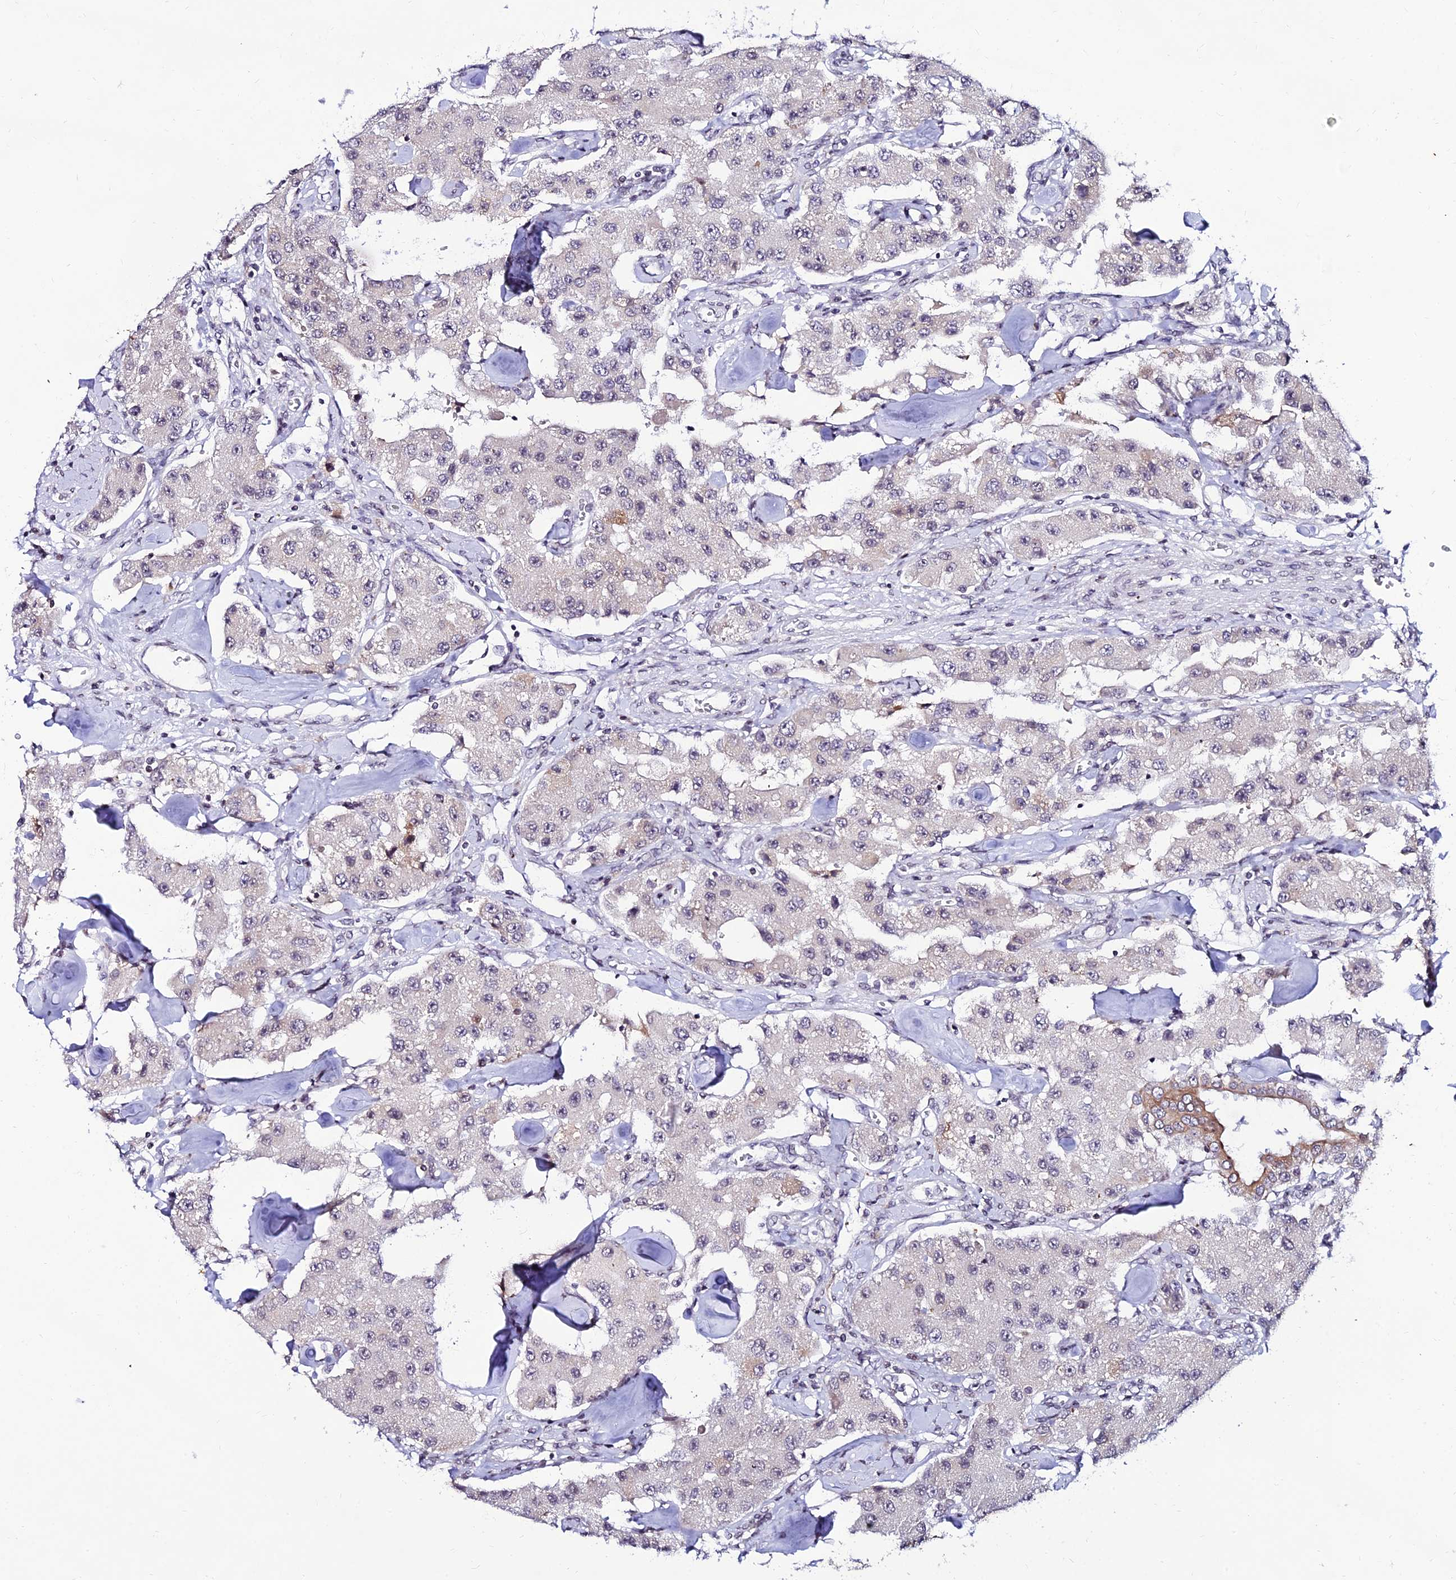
{"staining": {"intensity": "negative", "quantity": "none", "location": "none"}, "tissue": "carcinoid", "cell_type": "Tumor cells", "image_type": "cancer", "snomed": [{"axis": "morphology", "description": "Carcinoid, malignant, NOS"}, {"axis": "topography", "description": "Pancreas"}], "caption": "High magnification brightfield microscopy of carcinoid (malignant) stained with DAB (brown) and counterstained with hematoxylin (blue): tumor cells show no significant positivity.", "gene": "CDNF", "patient": {"sex": "male", "age": 41}}